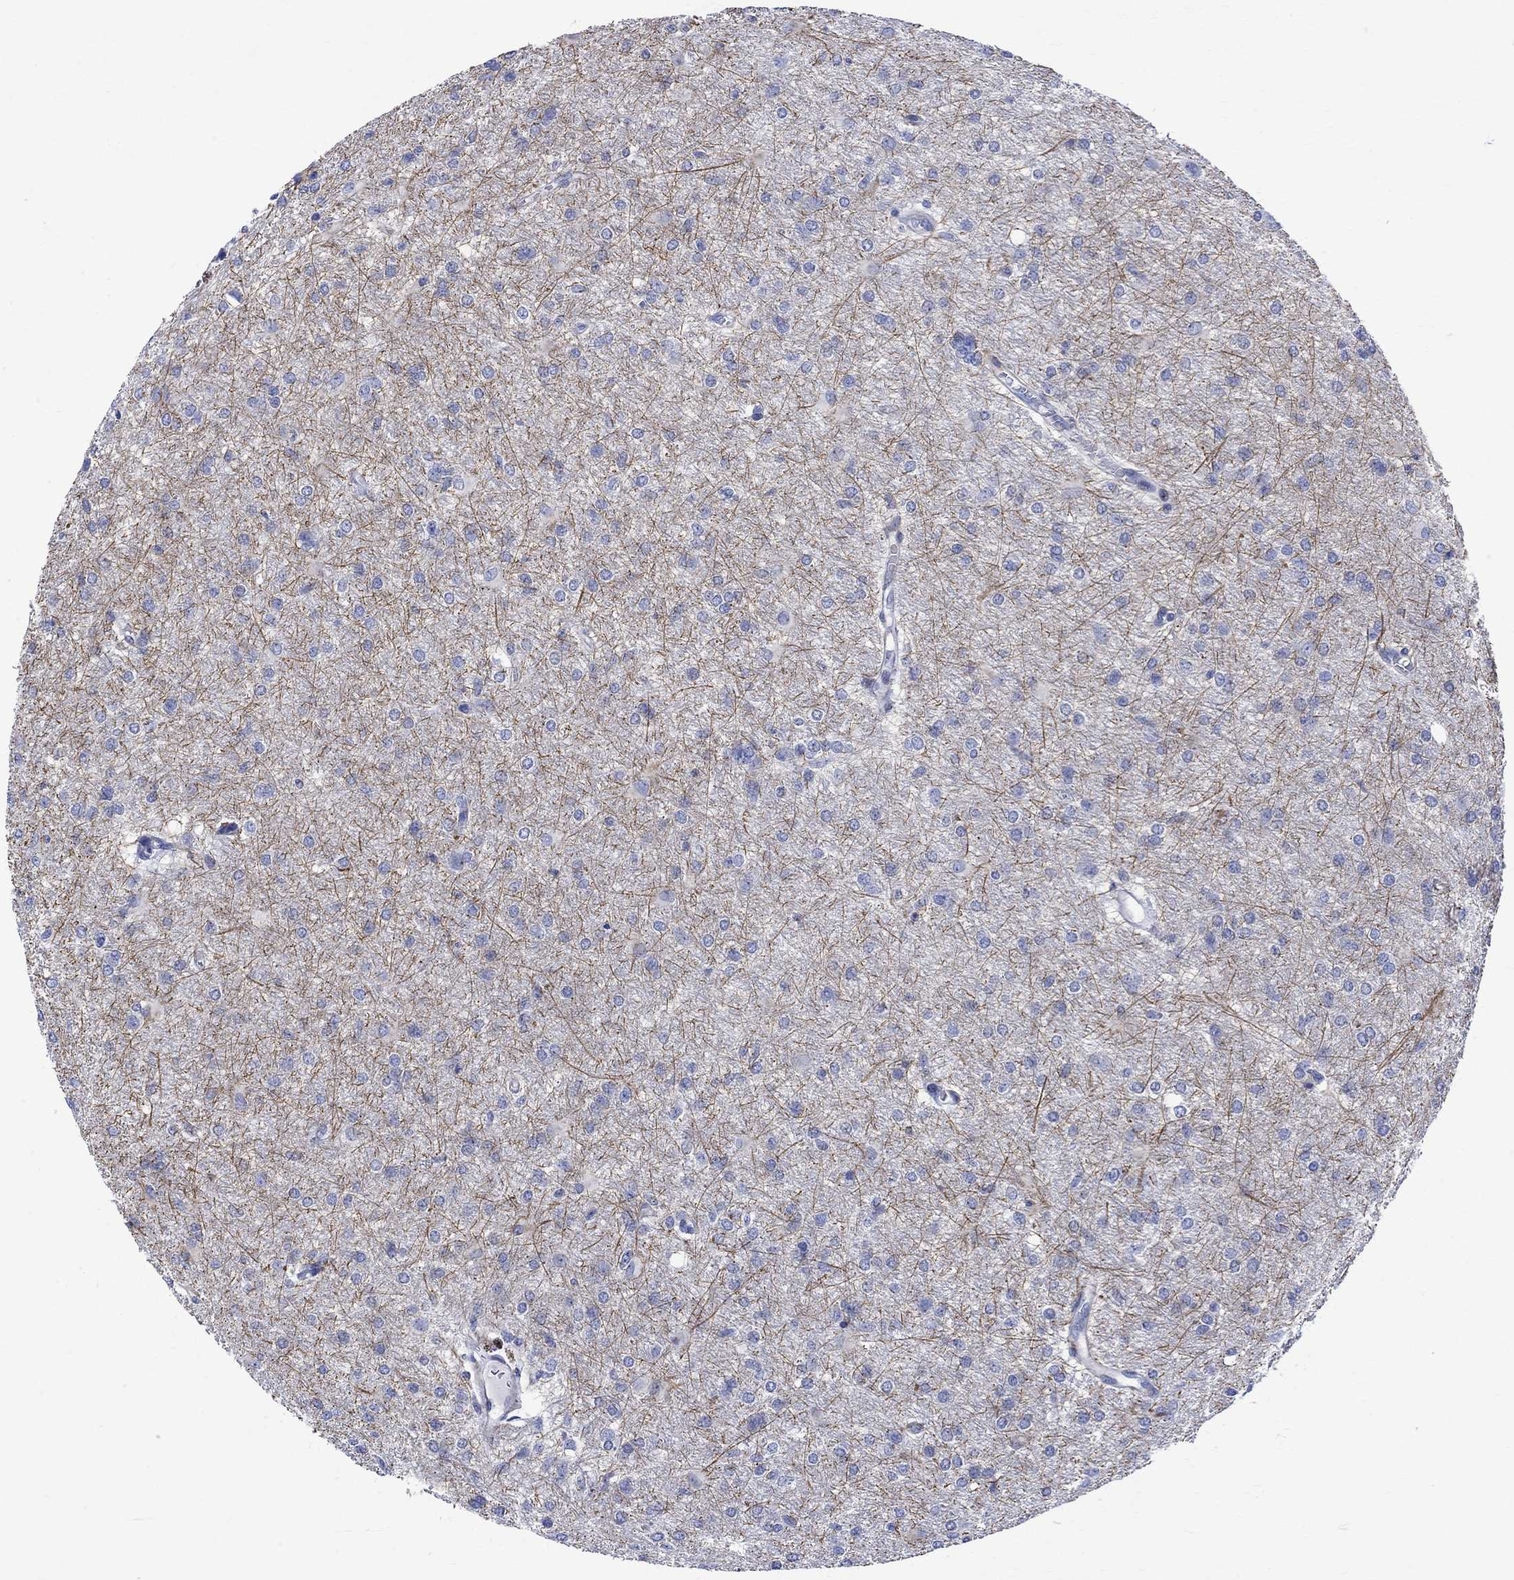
{"staining": {"intensity": "negative", "quantity": "none", "location": "none"}, "tissue": "glioma", "cell_type": "Tumor cells", "image_type": "cancer", "snomed": [{"axis": "morphology", "description": "Glioma, malignant, High grade"}, {"axis": "topography", "description": "Brain"}], "caption": "Tumor cells are negative for protein expression in human high-grade glioma (malignant). The staining was performed using DAB (3,3'-diaminobenzidine) to visualize the protein expression in brown, while the nuclei were stained in blue with hematoxylin (Magnification: 20x).", "gene": "PARVB", "patient": {"sex": "male", "age": 68}}